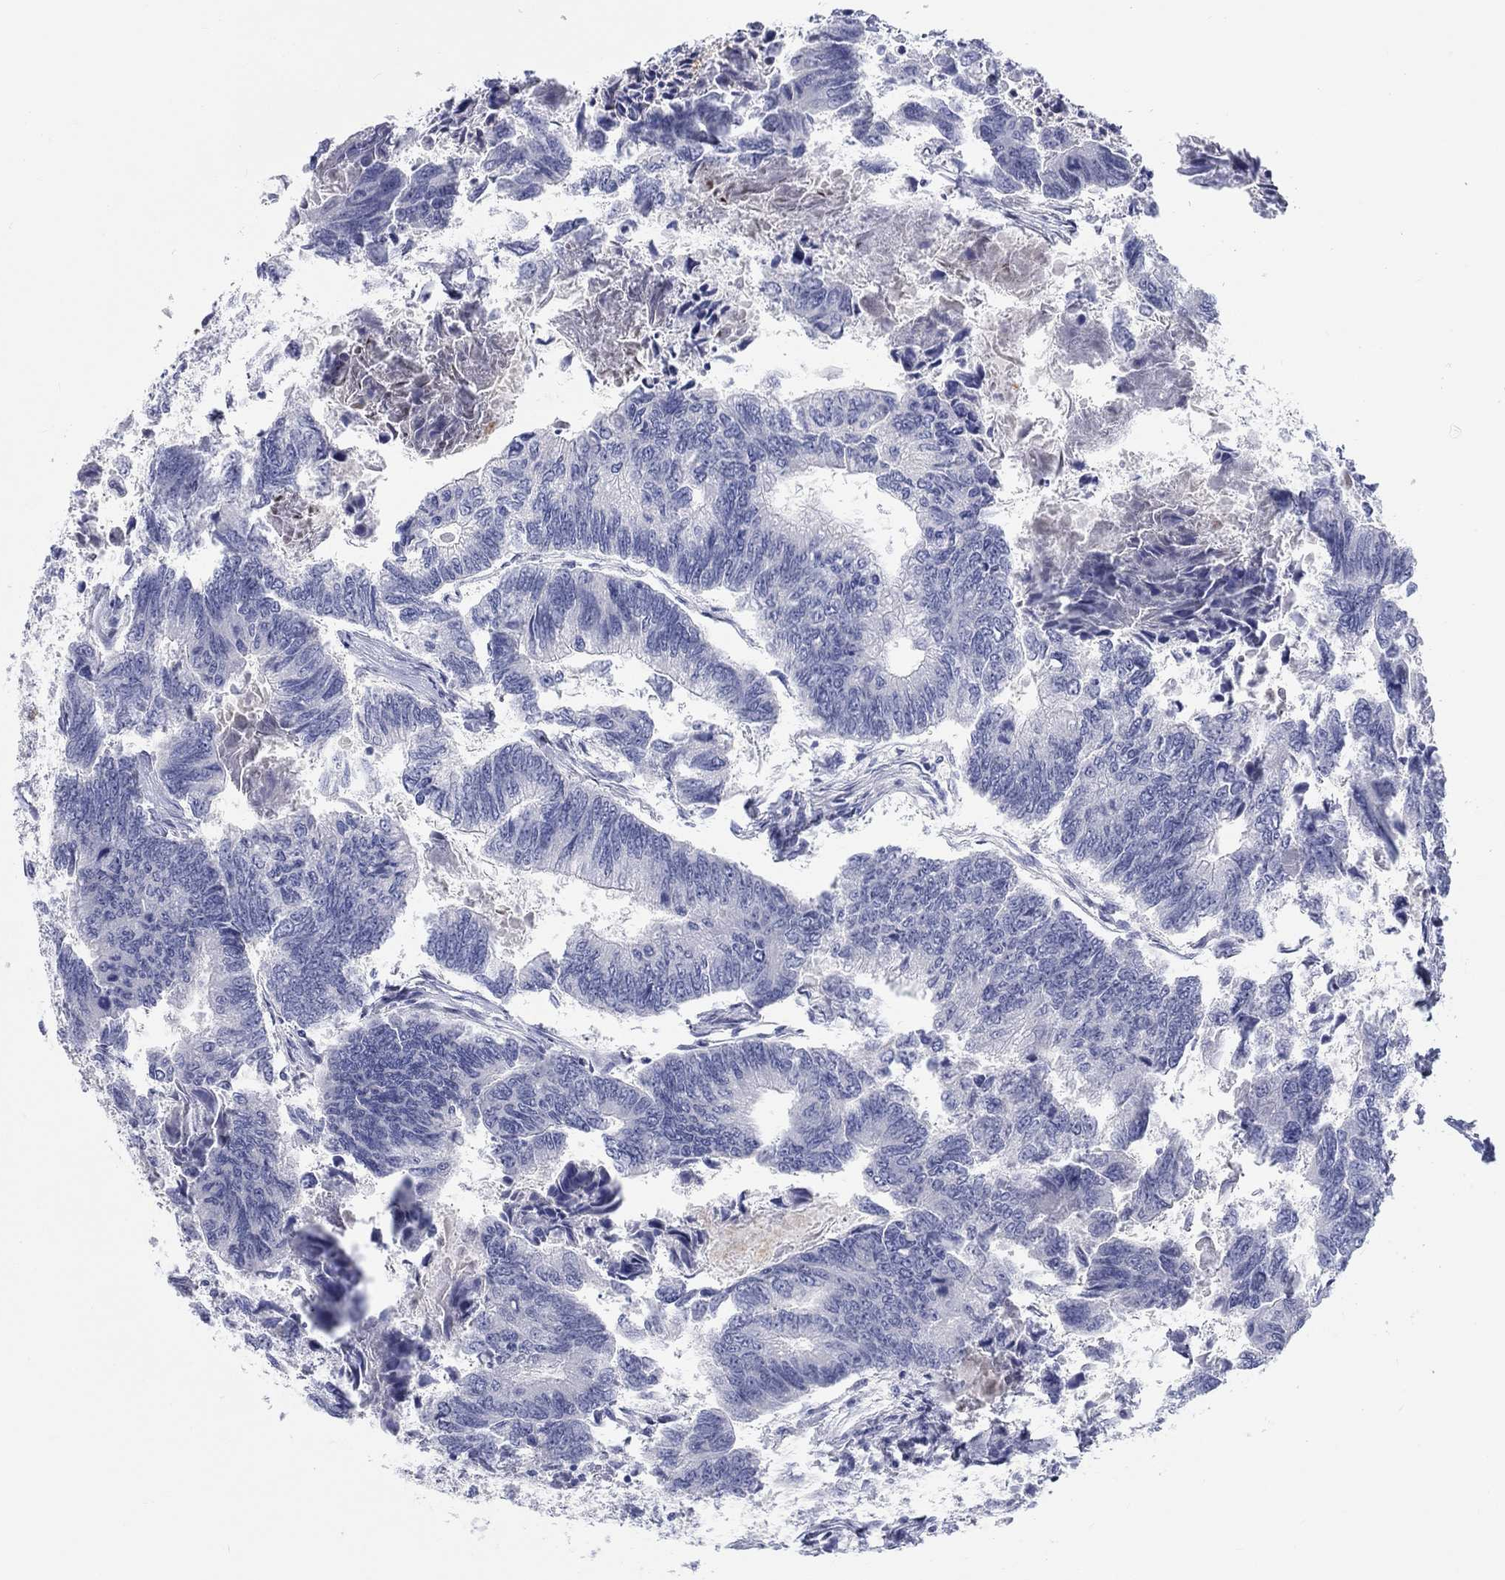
{"staining": {"intensity": "negative", "quantity": "none", "location": "none"}, "tissue": "colorectal cancer", "cell_type": "Tumor cells", "image_type": "cancer", "snomed": [{"axis": "morphology", "description": "Adenocarcinoma, NOS"}, {"axis": "topography", "description": "Colon"}], "caption": "Tumor cells are negative for protein expression in human adenocarcinoma (colorectal). (Stains: DAB (3,3'-diaminobenzidine) immunohistochemistry (IHC) with hematoxylin counter stain, Microscopy: brightfield microscopy at high magnification).", "gene": "ARHGAP36", "patient": {"sex": "female", "age": 65}}